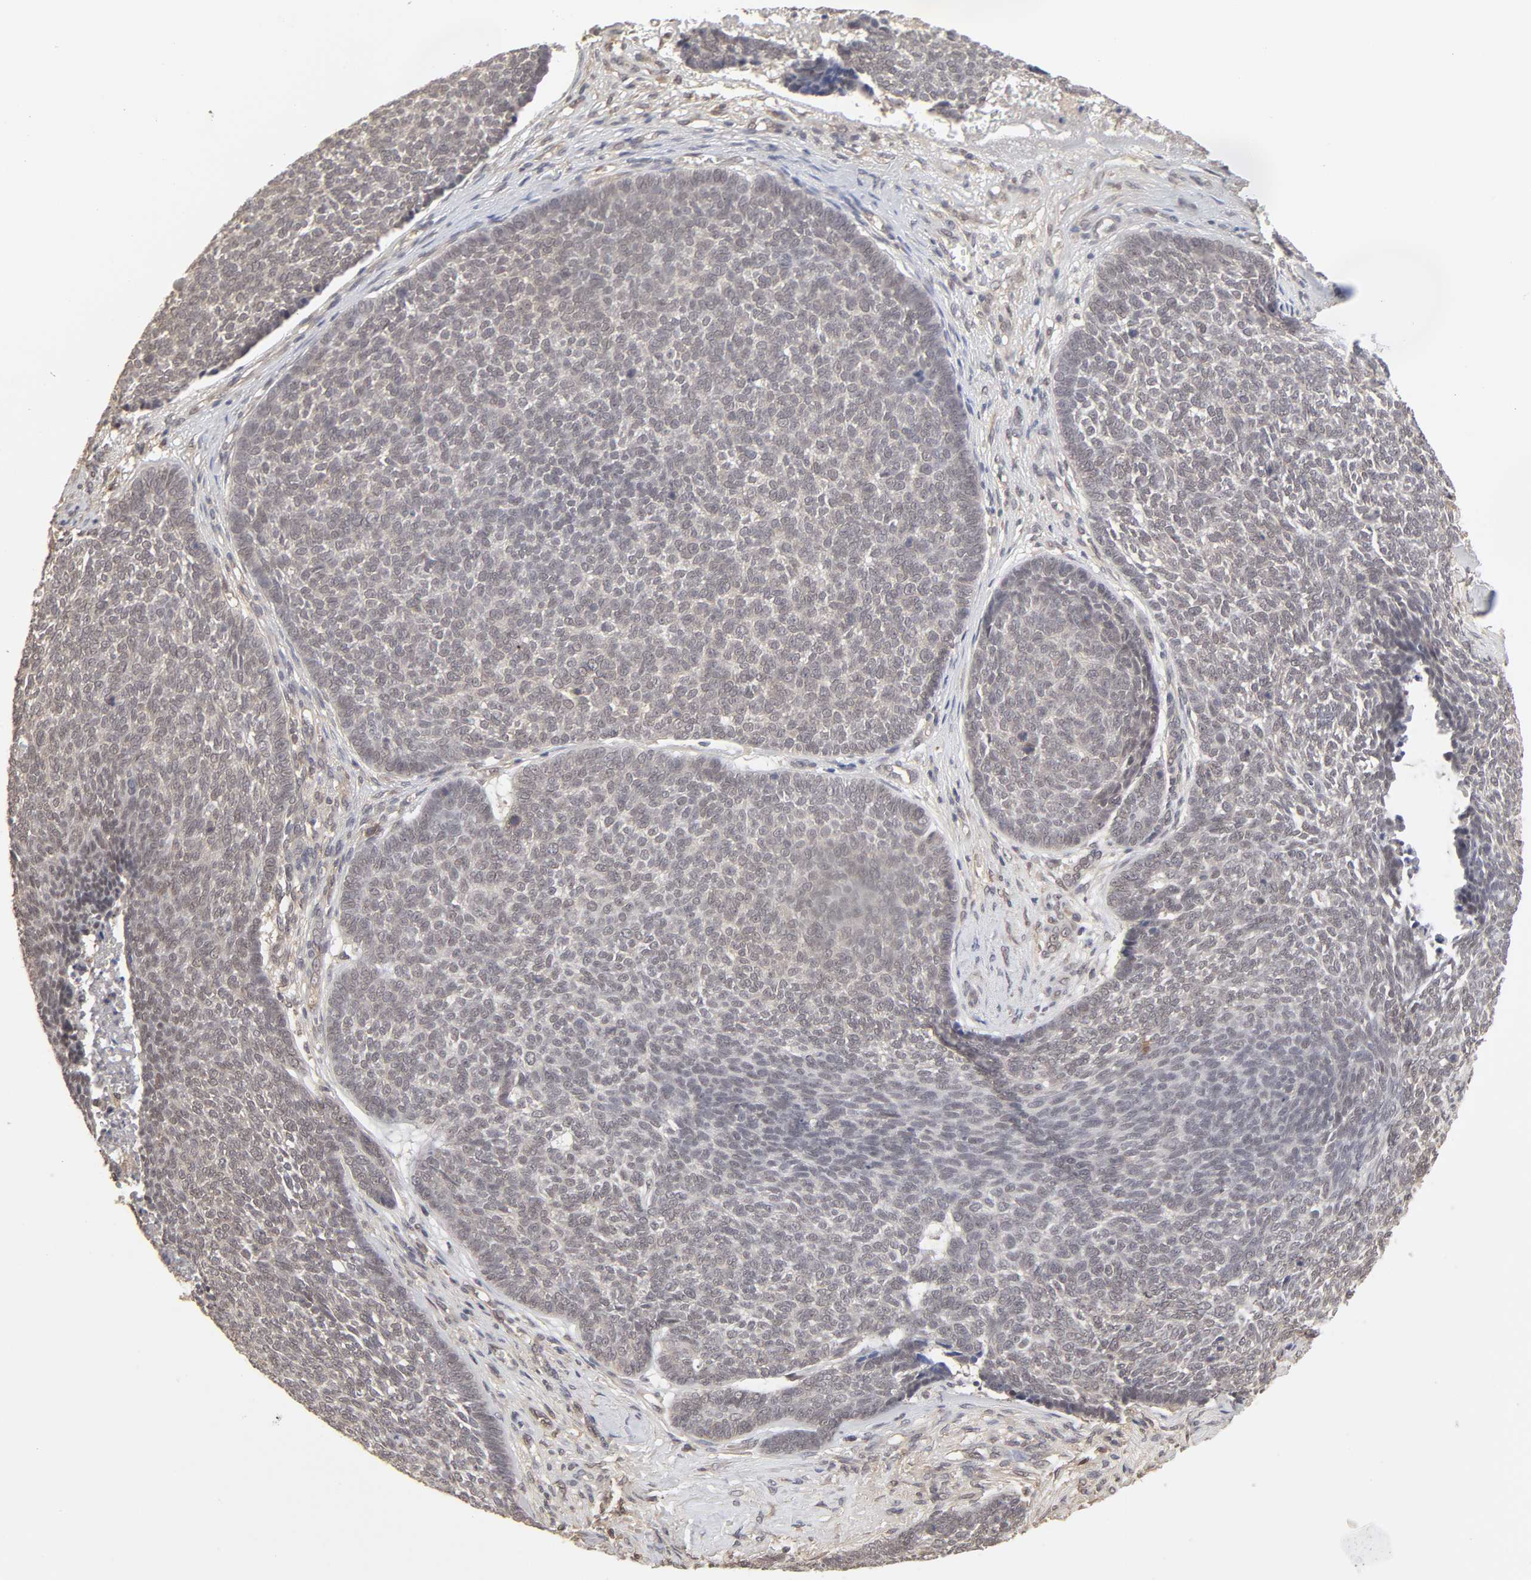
{"staining": {"intensity": "weak", "quantity": ">75%", "location": "cytoplasmic/membranous"}, "tissue": "skin cancer", "cell_type": "Tumor cells", "image_type": "cancer", "snomed": [{"axis": "morphology", "description": "Basal cell carcinoma"}, {"axis": "topography", "description": "Skin"}], "caption": "Human skin cancer (basal cell carcinoma) stained for a protein (brown) displays weak cytoplasmic/membranous positive positivity in approximately >75% of tumor cells.", "gene": "MAPK1", "patient": {"sex": "male", "age": 84}}